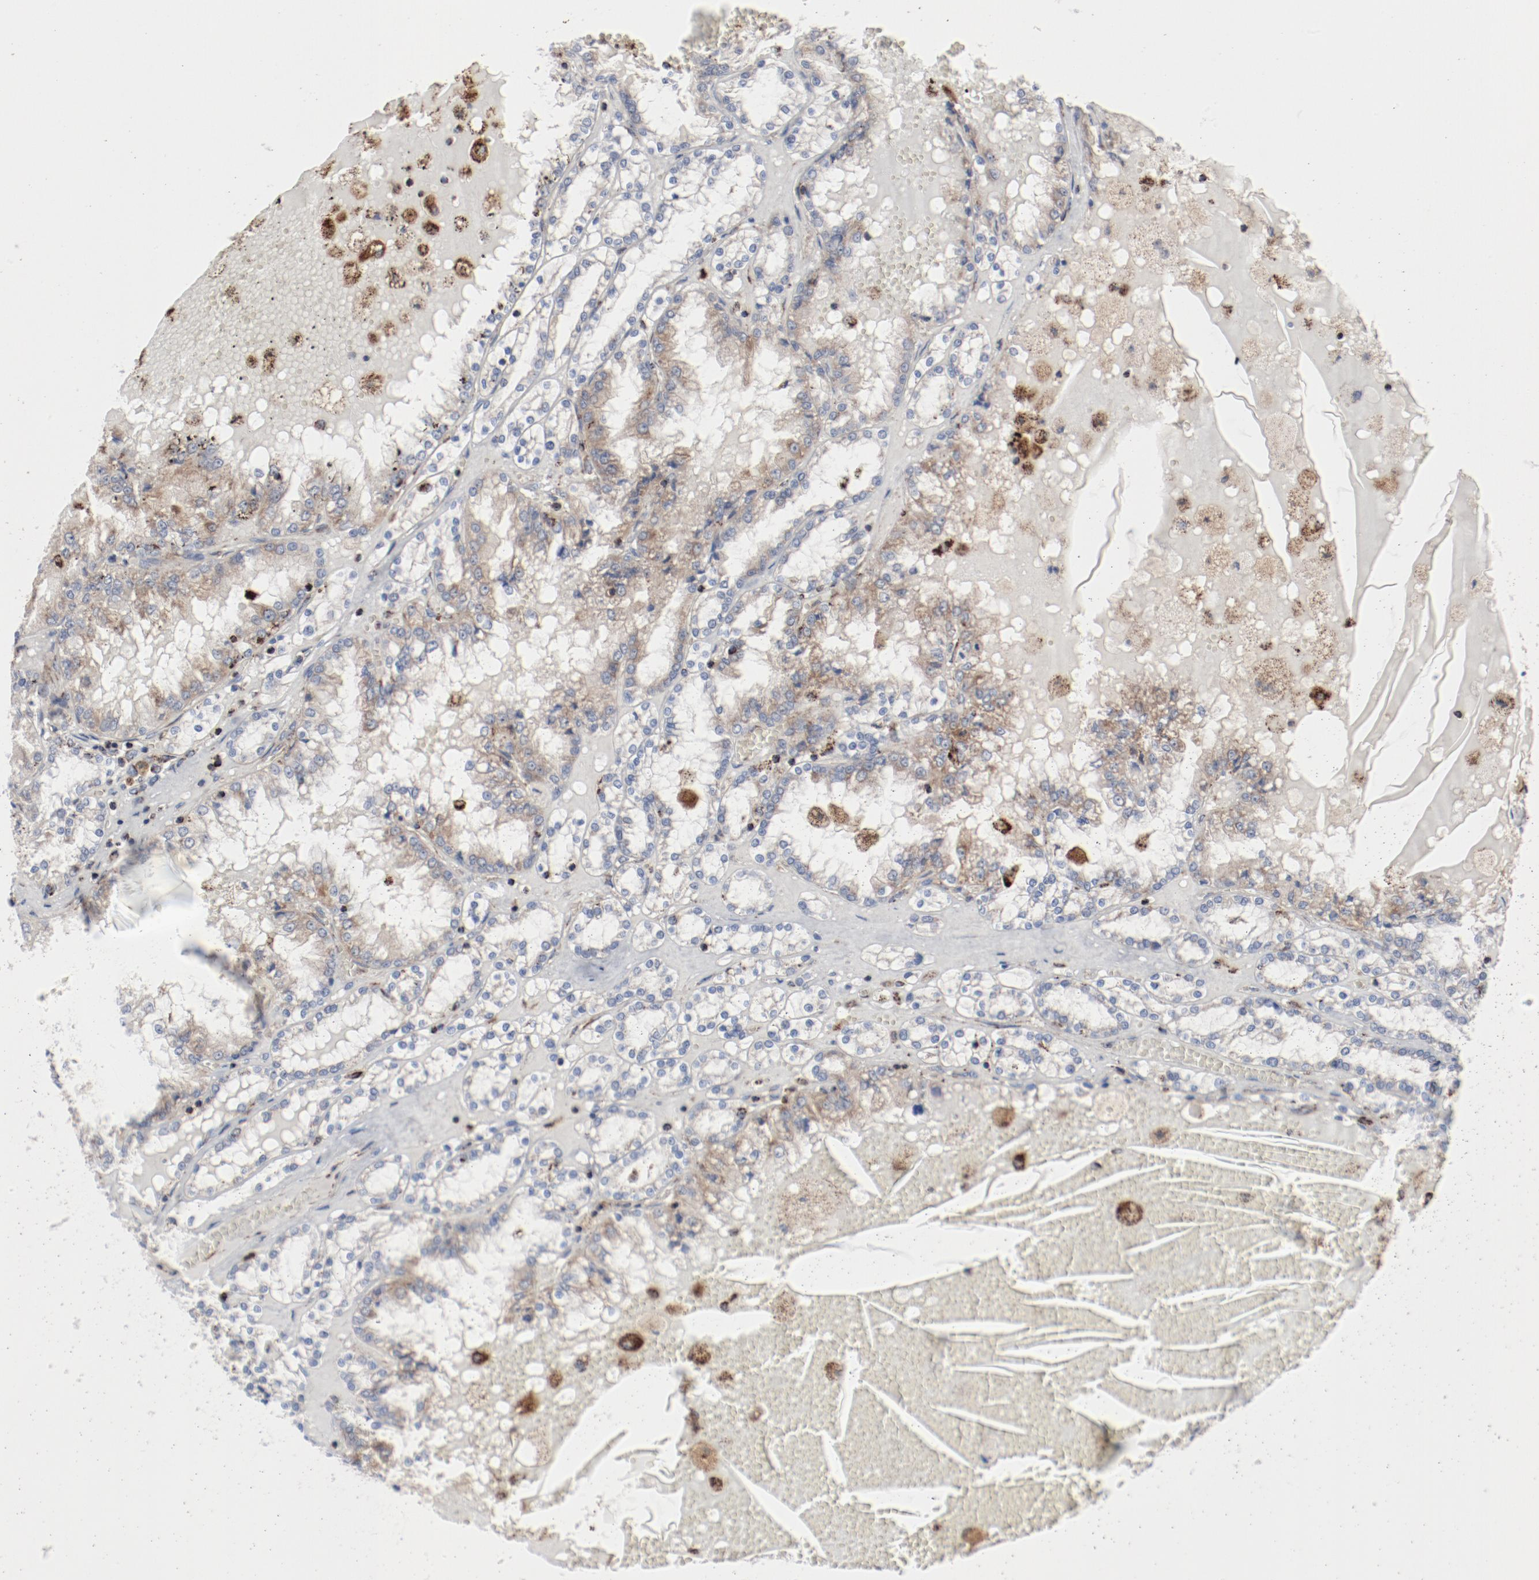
{"staining": {"intensity": "weak", "quantity": "<25%", "location": "cytoplasmic/membranous"}, "tissue": "renal cancer", "cell_type": "Tumor cells", "image_type": "cancer", "snomed": [{"axis": "morphology", "description": "Adenocarcinoma, NOS"}, {"axis": "topography", "description": "Kidney"}], "caption": "Tumor cells are negative for brown protein staining in renal adenocarcinoma.", "gene": "SETD3", "patient": {"sex": "female", "age": 56}}